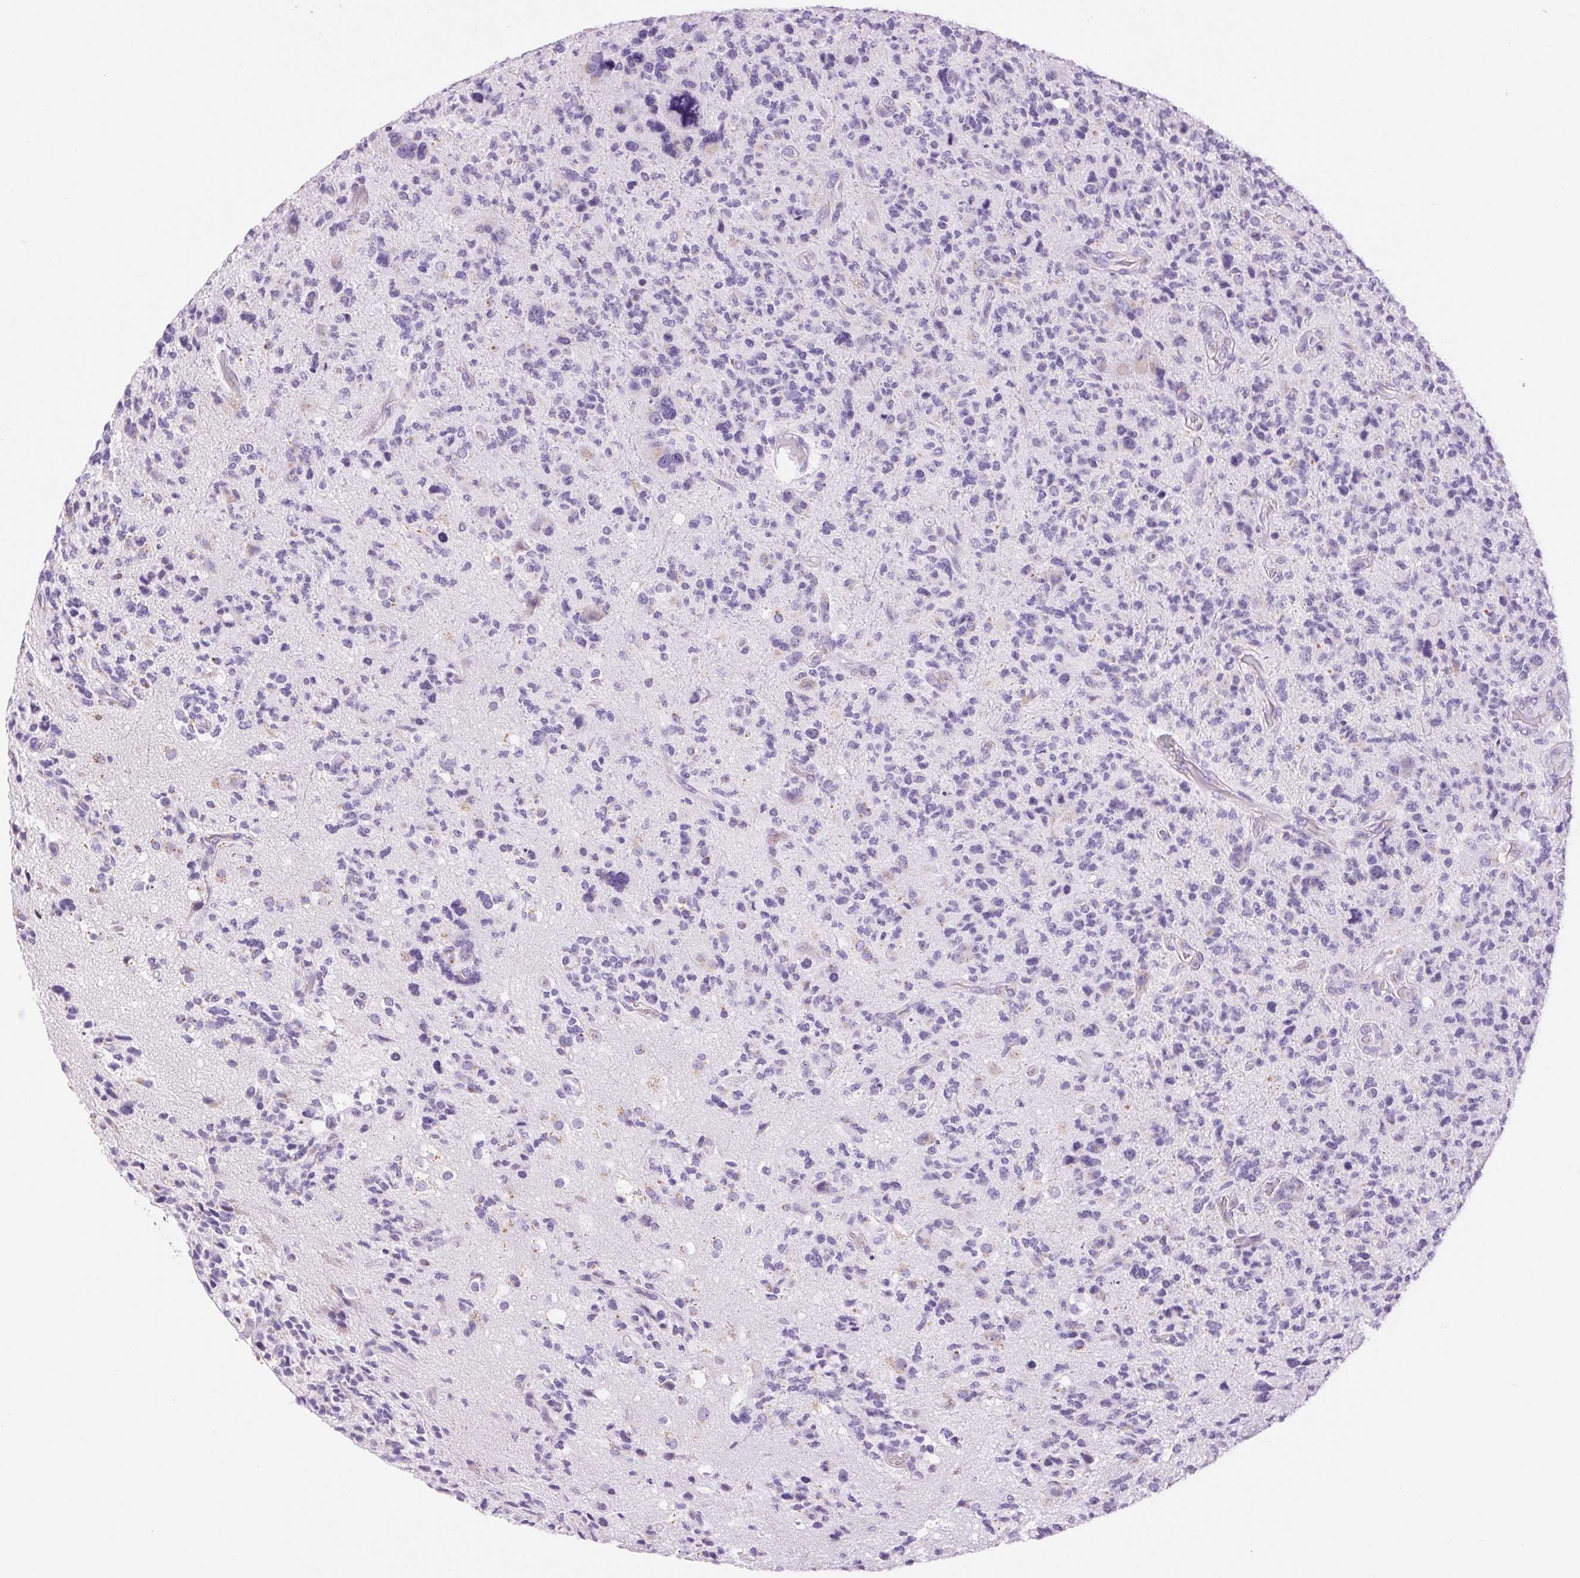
{"staining": {"intensity": "negative", "quantity": "none", "location": "none"}, "tissue": "glioma", "cell_type": "Tumor cells", "image_type": "cancer", "snomed": [{"axis": "morphology", "description": "Glioma, malignant, High grade"}, {"axis": "topography", "description": "Brain"}], "caption": "DAB immunohistochemical staining of glioma demonstrates no significant staining in tumor cells.", "gene": "SERPINB3", "patient": {"sex": "female", "age": 71}}